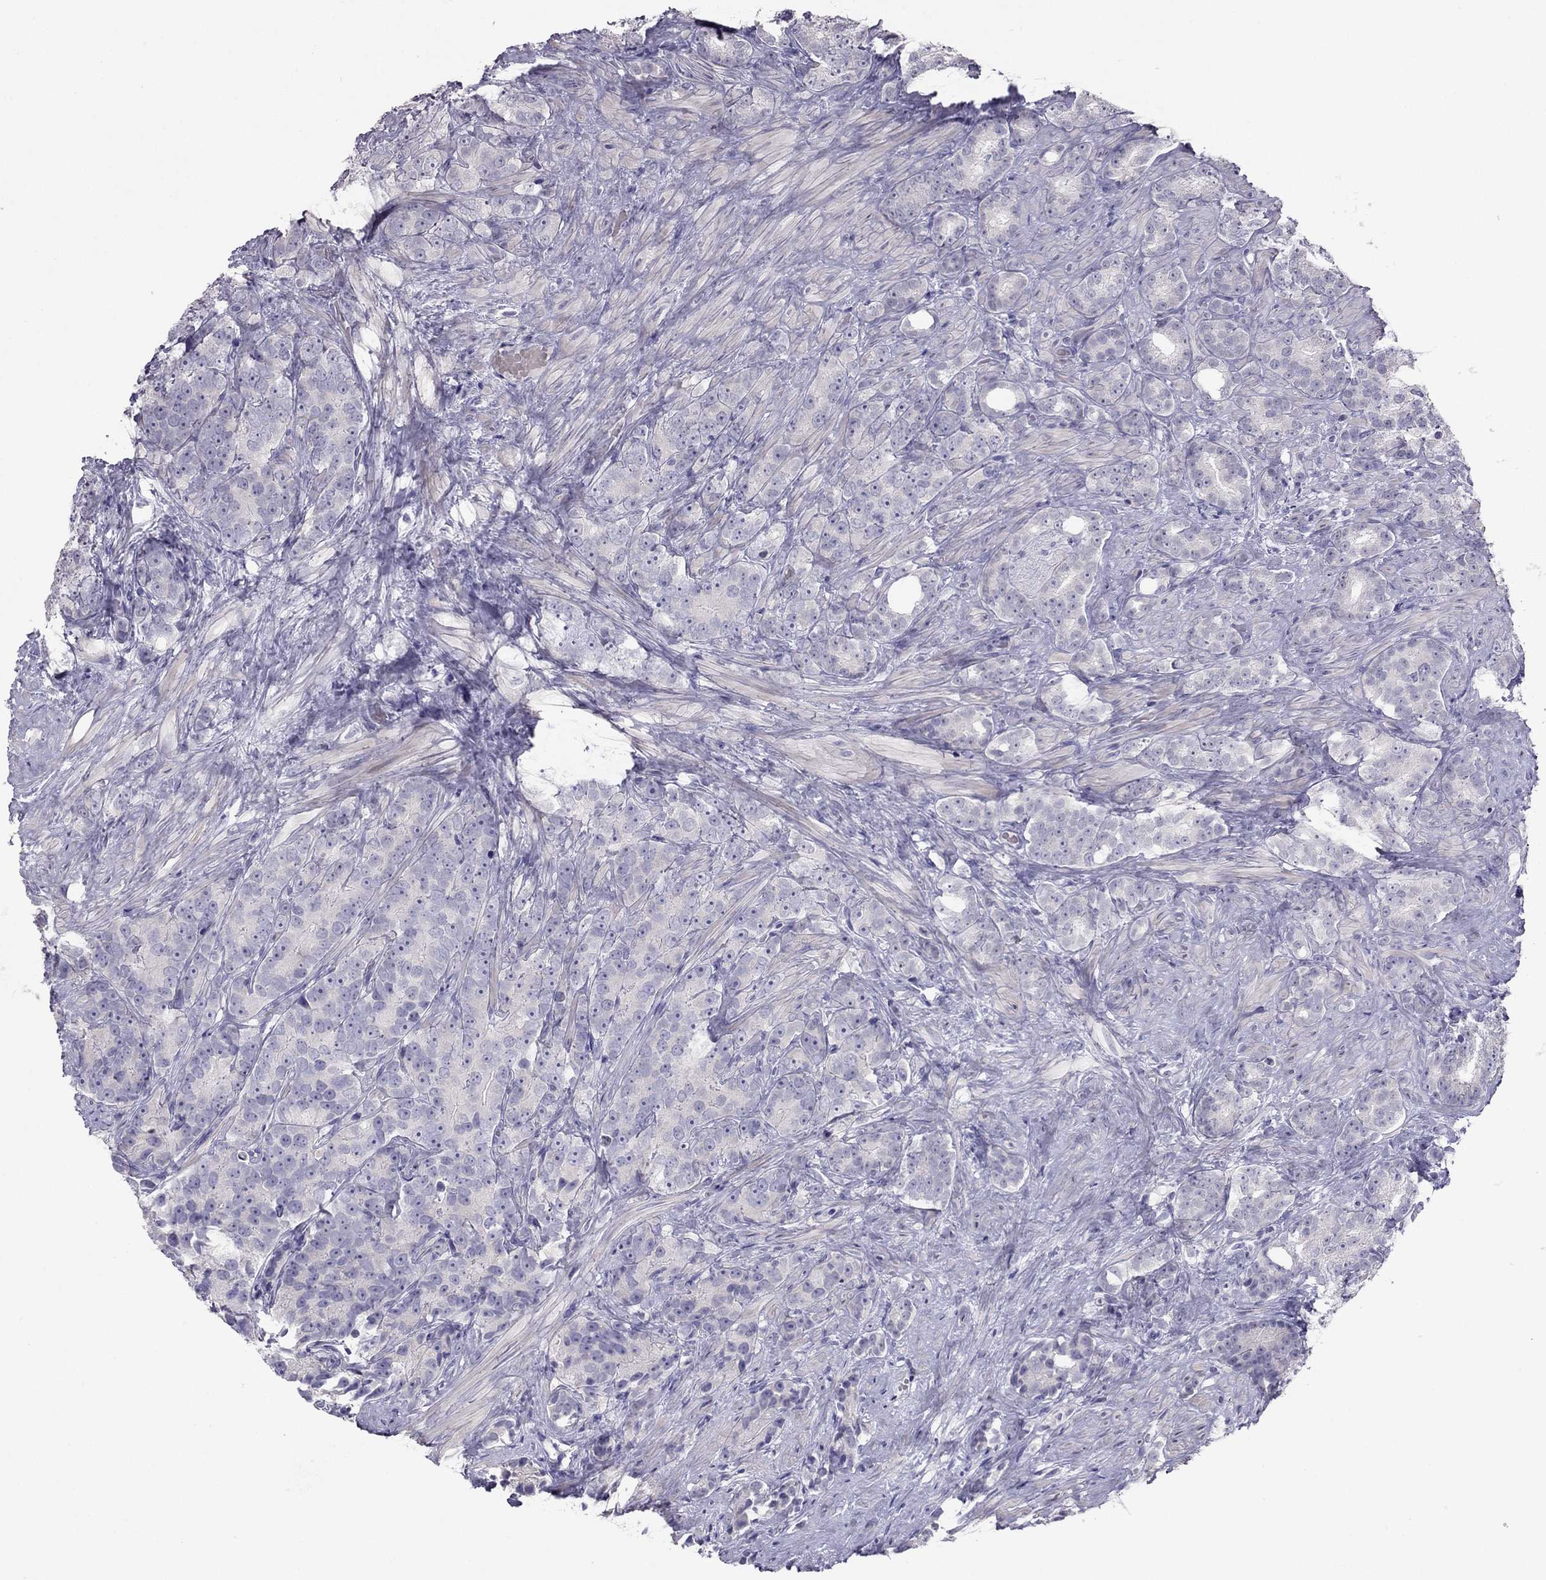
{"staining": {"intensity": "negative", "quantity": "none", "location": "none"}, "tissue": "prostate cancer", "cell_type": "Tumor cells", "image_type": "cancer", "snomed": [{"axis": "morphology", "description": "Adenocarcinoma, High grade"}, {"axis": "topography", "description": "Prostate"}], "caption": "High power microscopy photomicrograph of an immunohistochemistry (IHC) histopathology image of adenocarcinoma (high-grade) (prostate), revealing no significant expression in tumor cells.", "gene": "RGS8", "patient": {"sex": "male", "age": 90}}